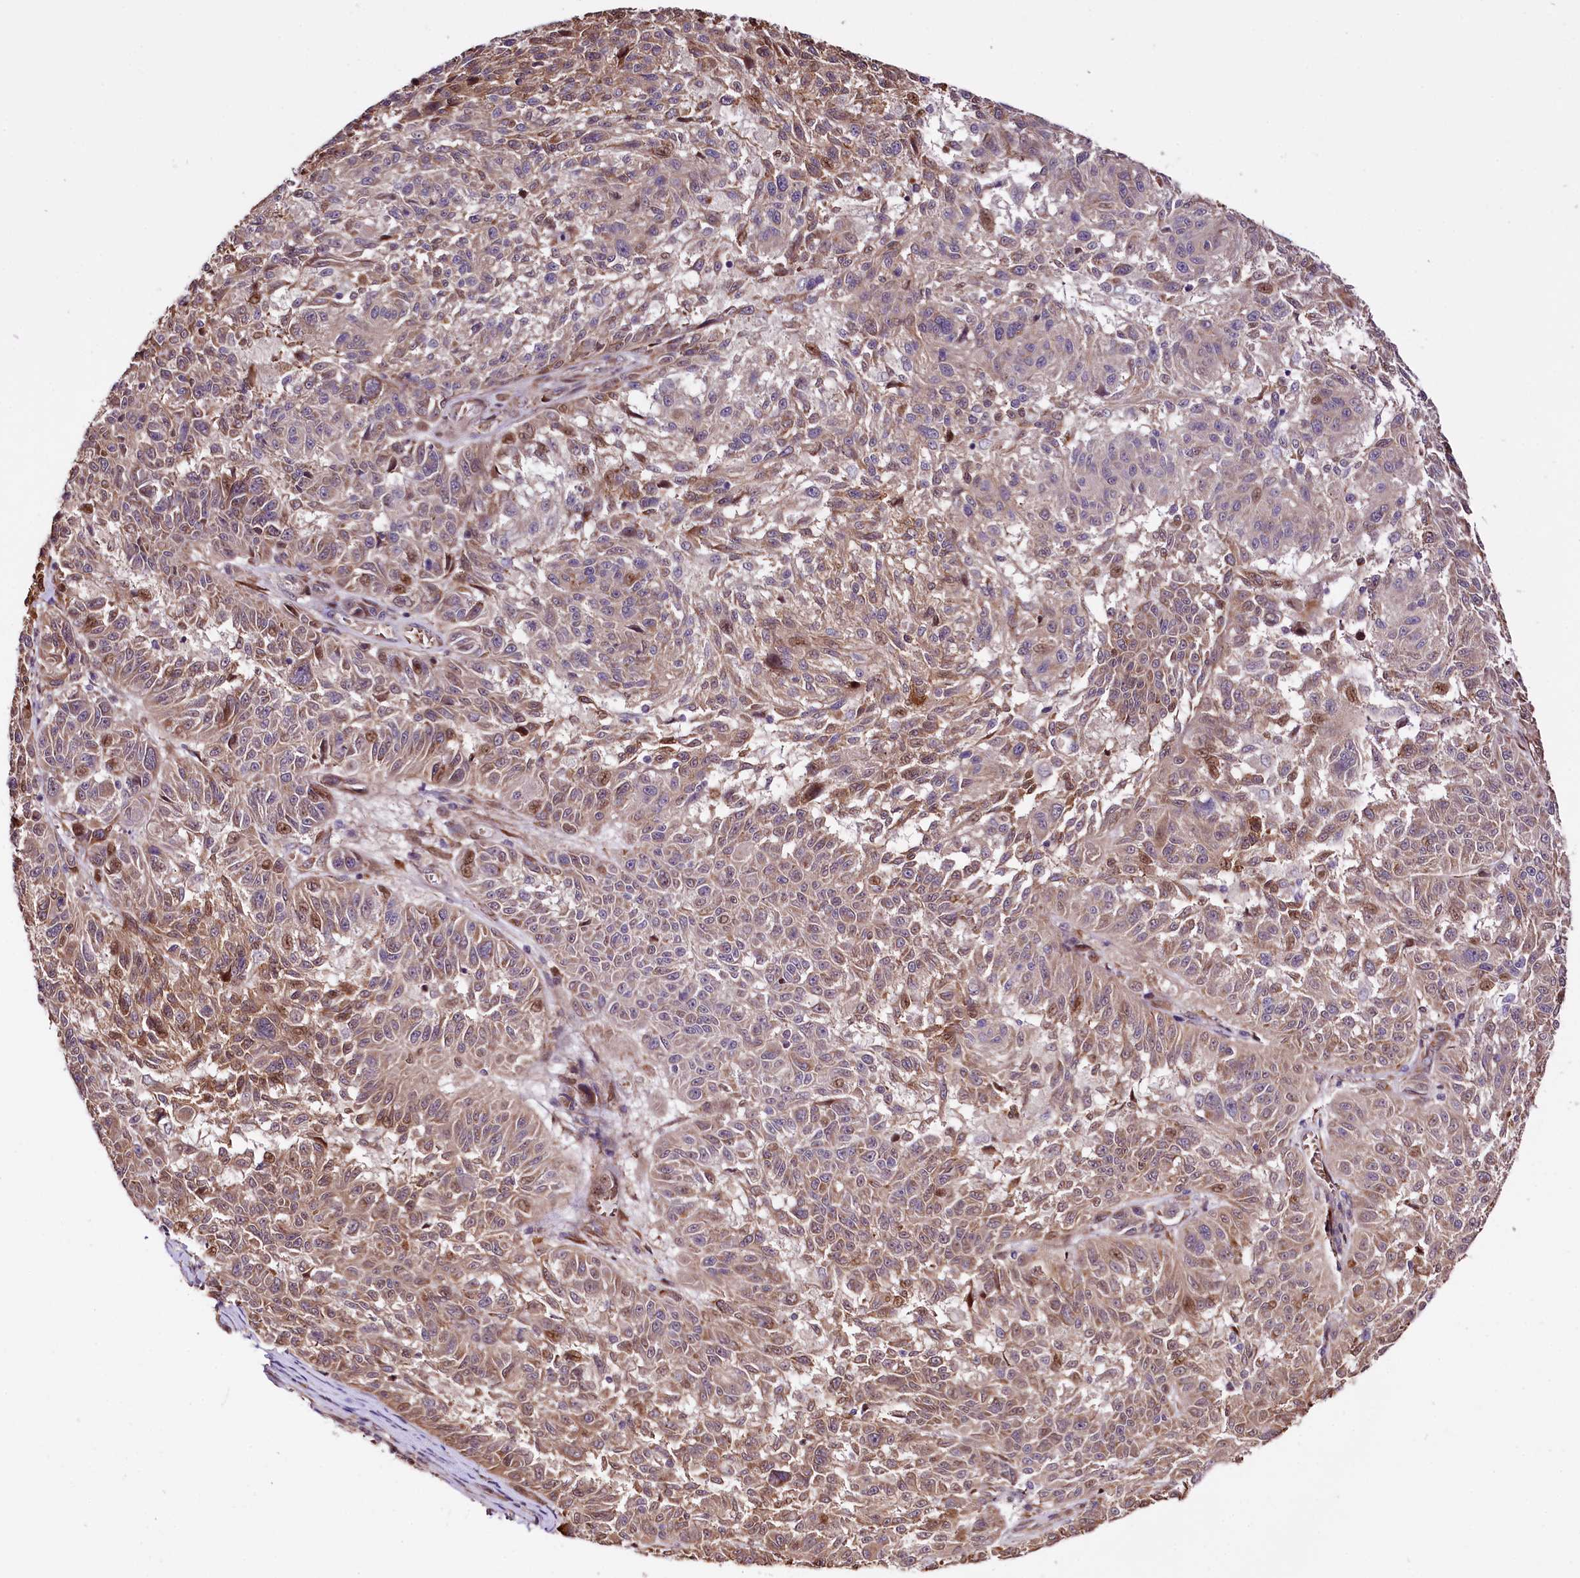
{"staining": {"intensity": "moderate", "quantity": "<25%", "location": "cytoplasmic/membranous,nuclear"}, "tissue": "melanoma", "cell_type": "Tumor cells", "image_type": "cancer", "snomed": [{"axis": "morphology", "description": "Malignant melanoma, NOS"}, {"axis": "topography", "description": "Skin"}], "caption": "Malignant melanoma was stained to show a protein in brown. There is low levels of moderate cytoplasmic/membranous and nuclear expression in about <25% of tumor cells.", "gene": "CUTC", "patient": {"sex": "male", "age": 53}}